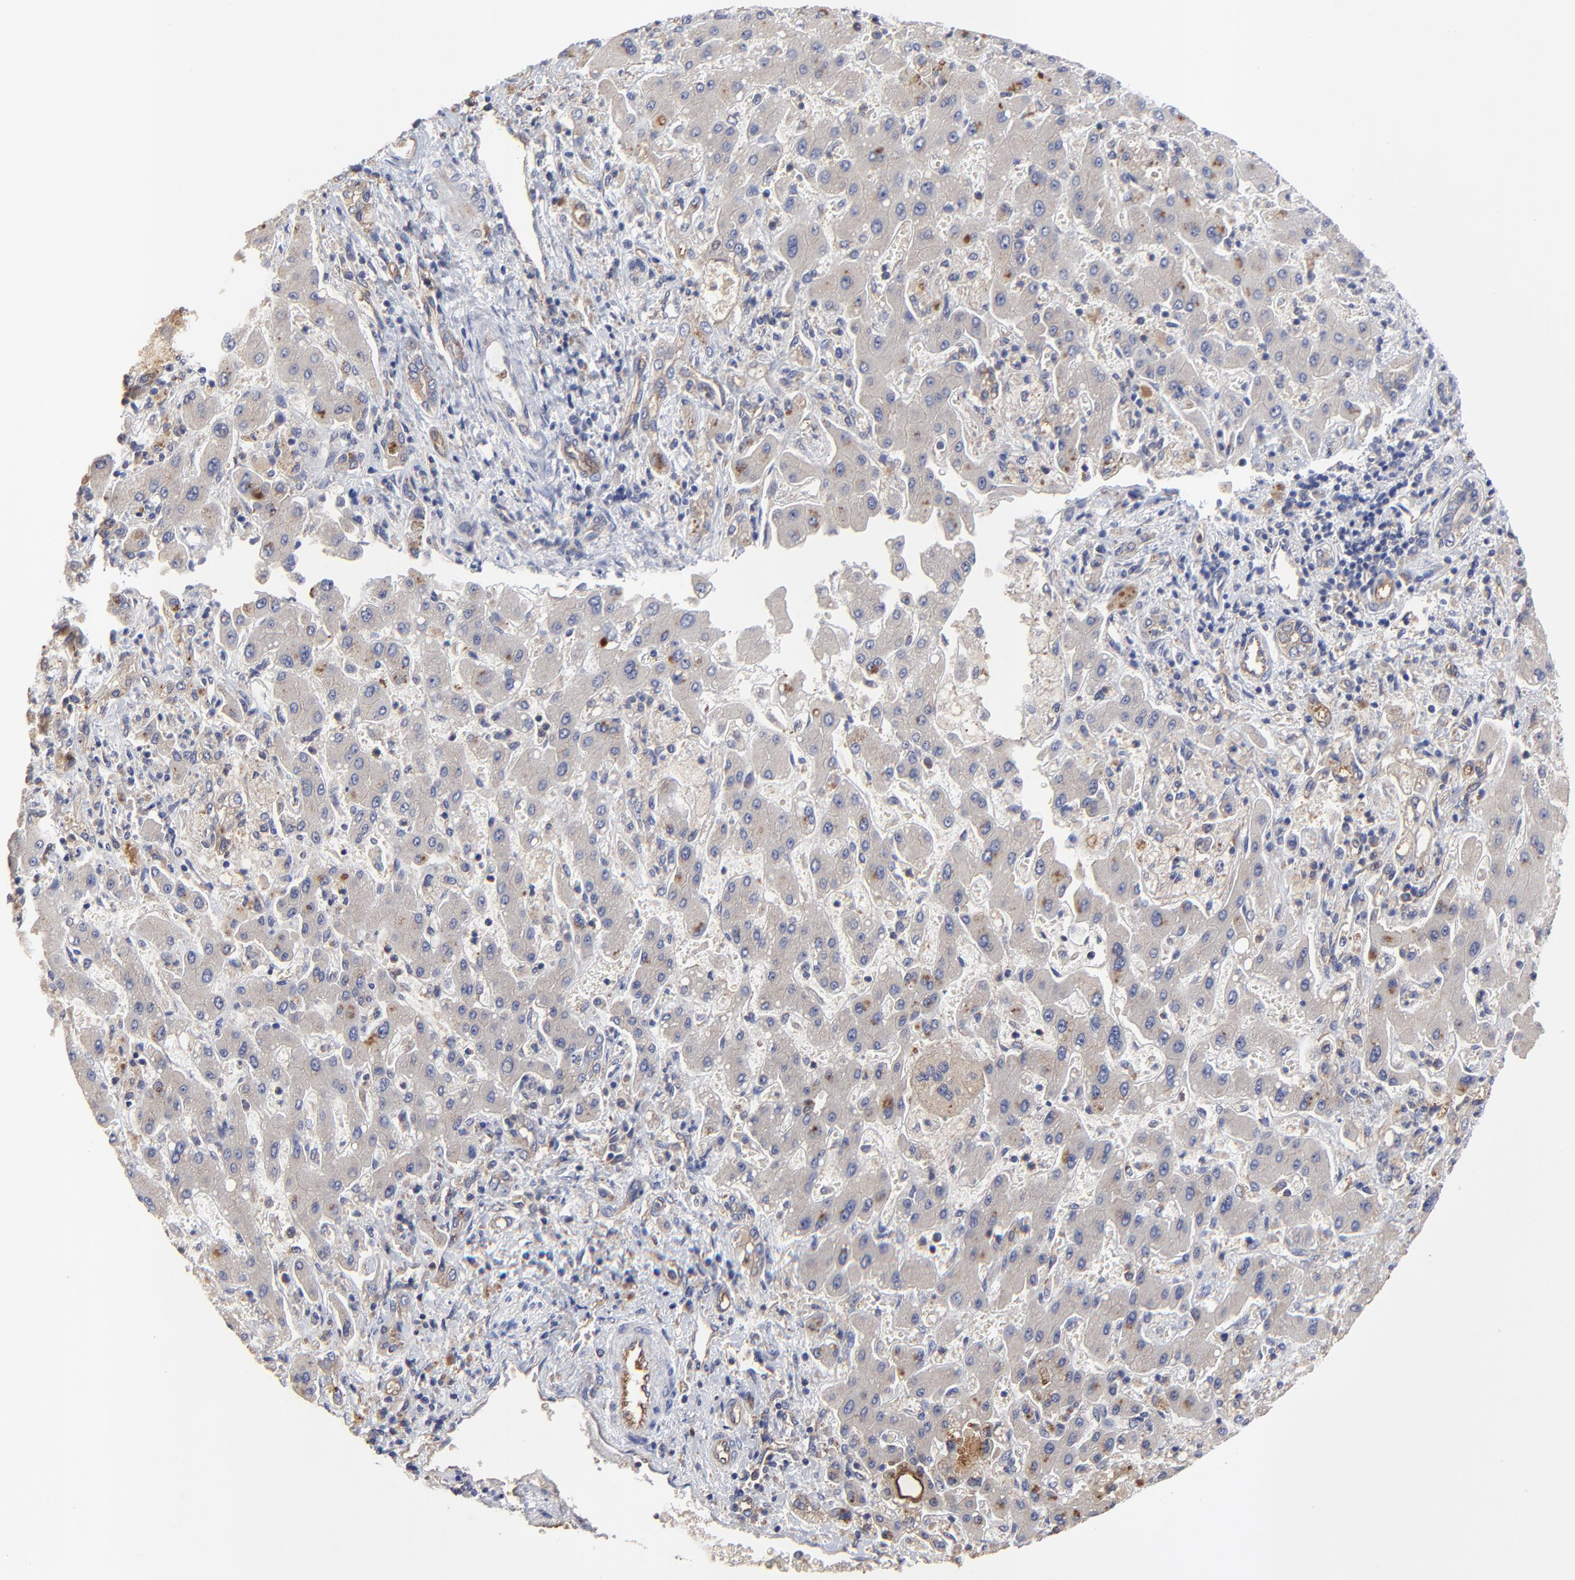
{"staining": {"intensity": "moderate", "quantity": "<25%", "location": "cytoplasmic/membranous"}, "tissue": "liver cancer", "cell_type": "Tumor cells", "image_type": "cancer", "snomed": [{"axis": "morphology", "description": "Cholangiocarcinoma"}, {"axis": "topography", "description": "Liver"}], "caption": "The histopathology image demonstrates a brown stain indicating the presence of a protein in the cytoplasmic/membranous of tumor cells in cholangiocarcinoma (liver).", "gene": "SULF2", "patient": {"sex": "male", "age": 50}}